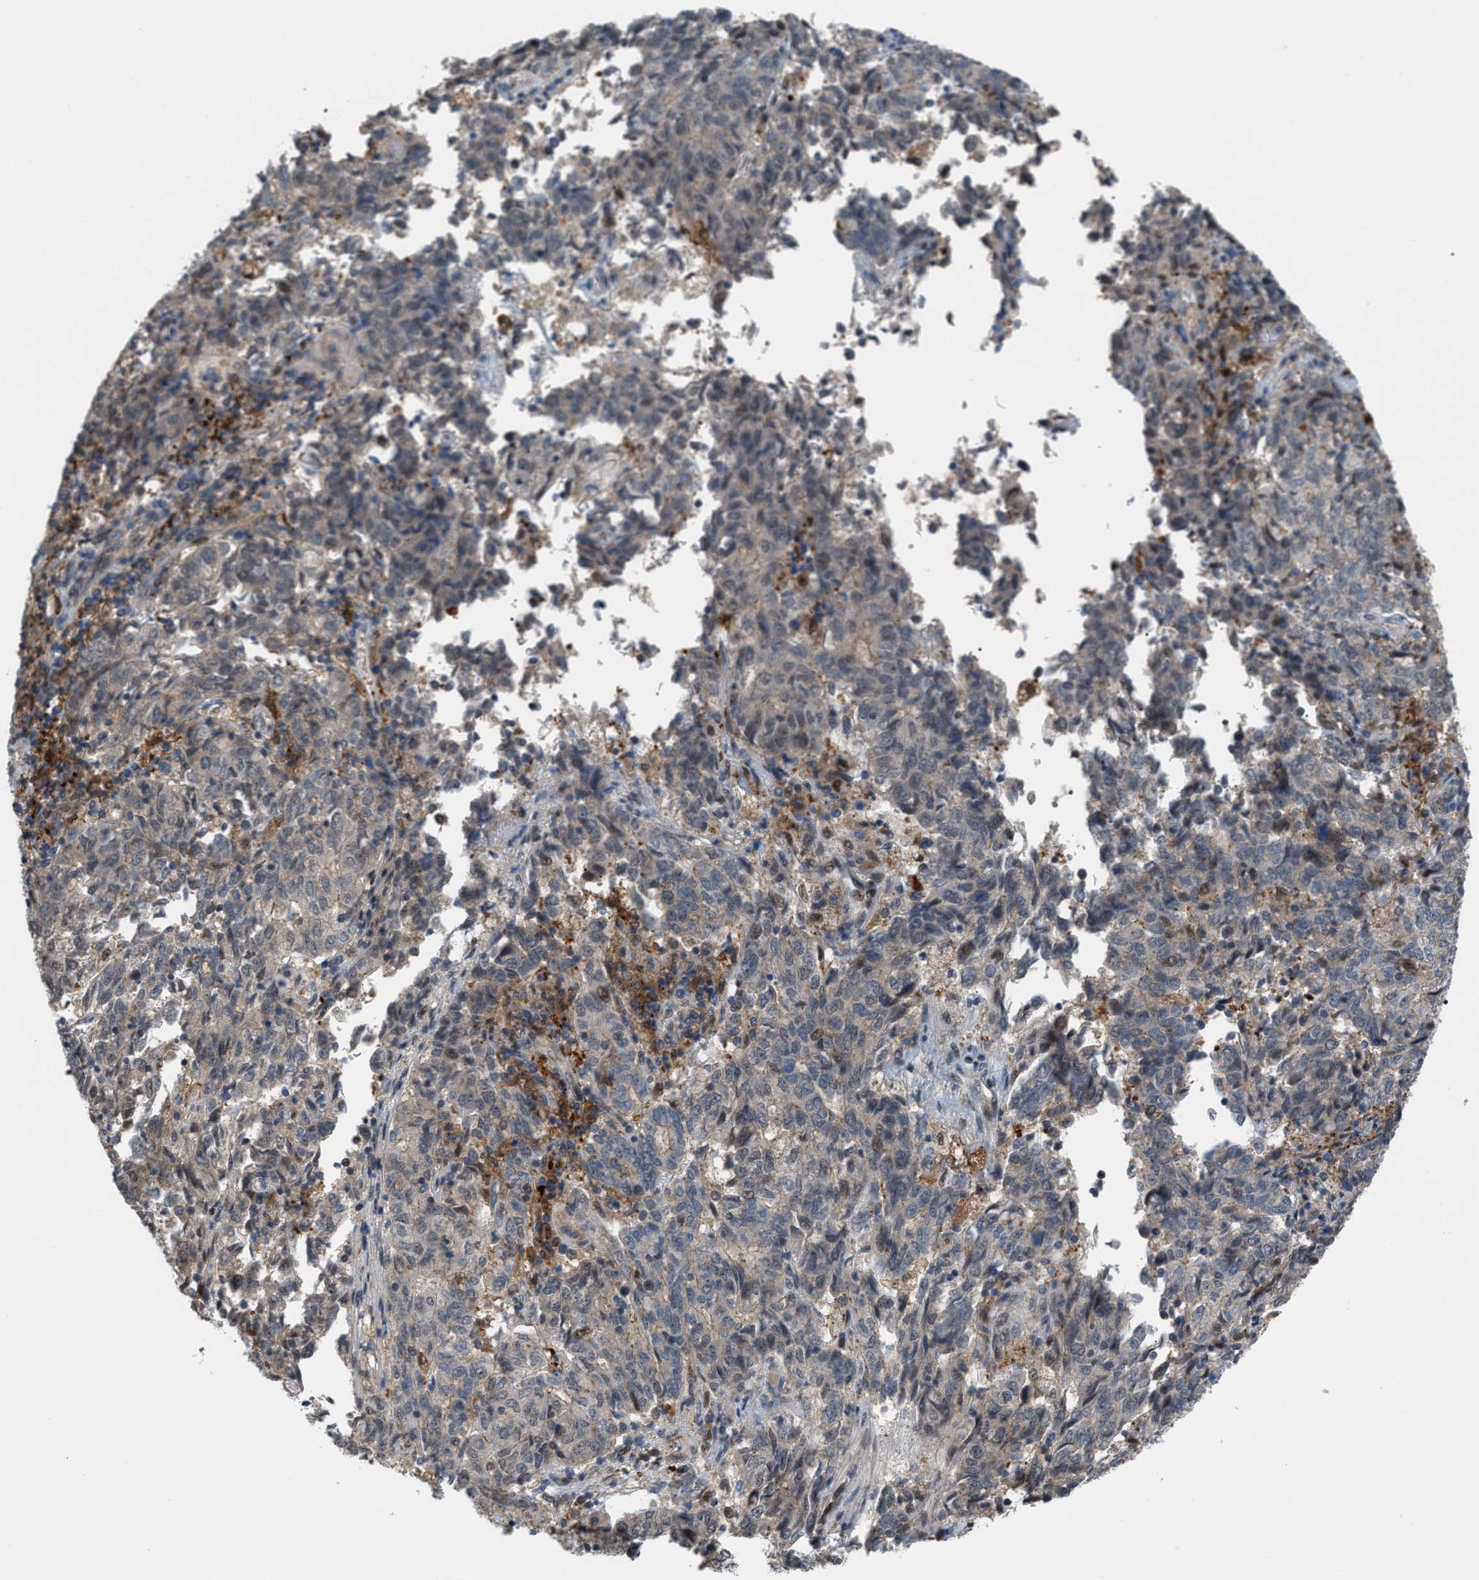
{"staining": {"intensity": "weak", "quantity": "<25%", "location": "nuclear"}, "tissue": "endometrial cancer", "cell_type": "Tumor cells", "image_type": "cancer", "snomed": [{"axis": "morphology", "description": "Adenocarcinoma, NOS"}, {"axis": "topography", "description": "Endometrium"}], "caption": "Immunohistochemistry of endometrial adenocarcinoma shows no expression in tumor cells.", "gene": "RFFL", "patient": {"sex": "female", "age": 80}}